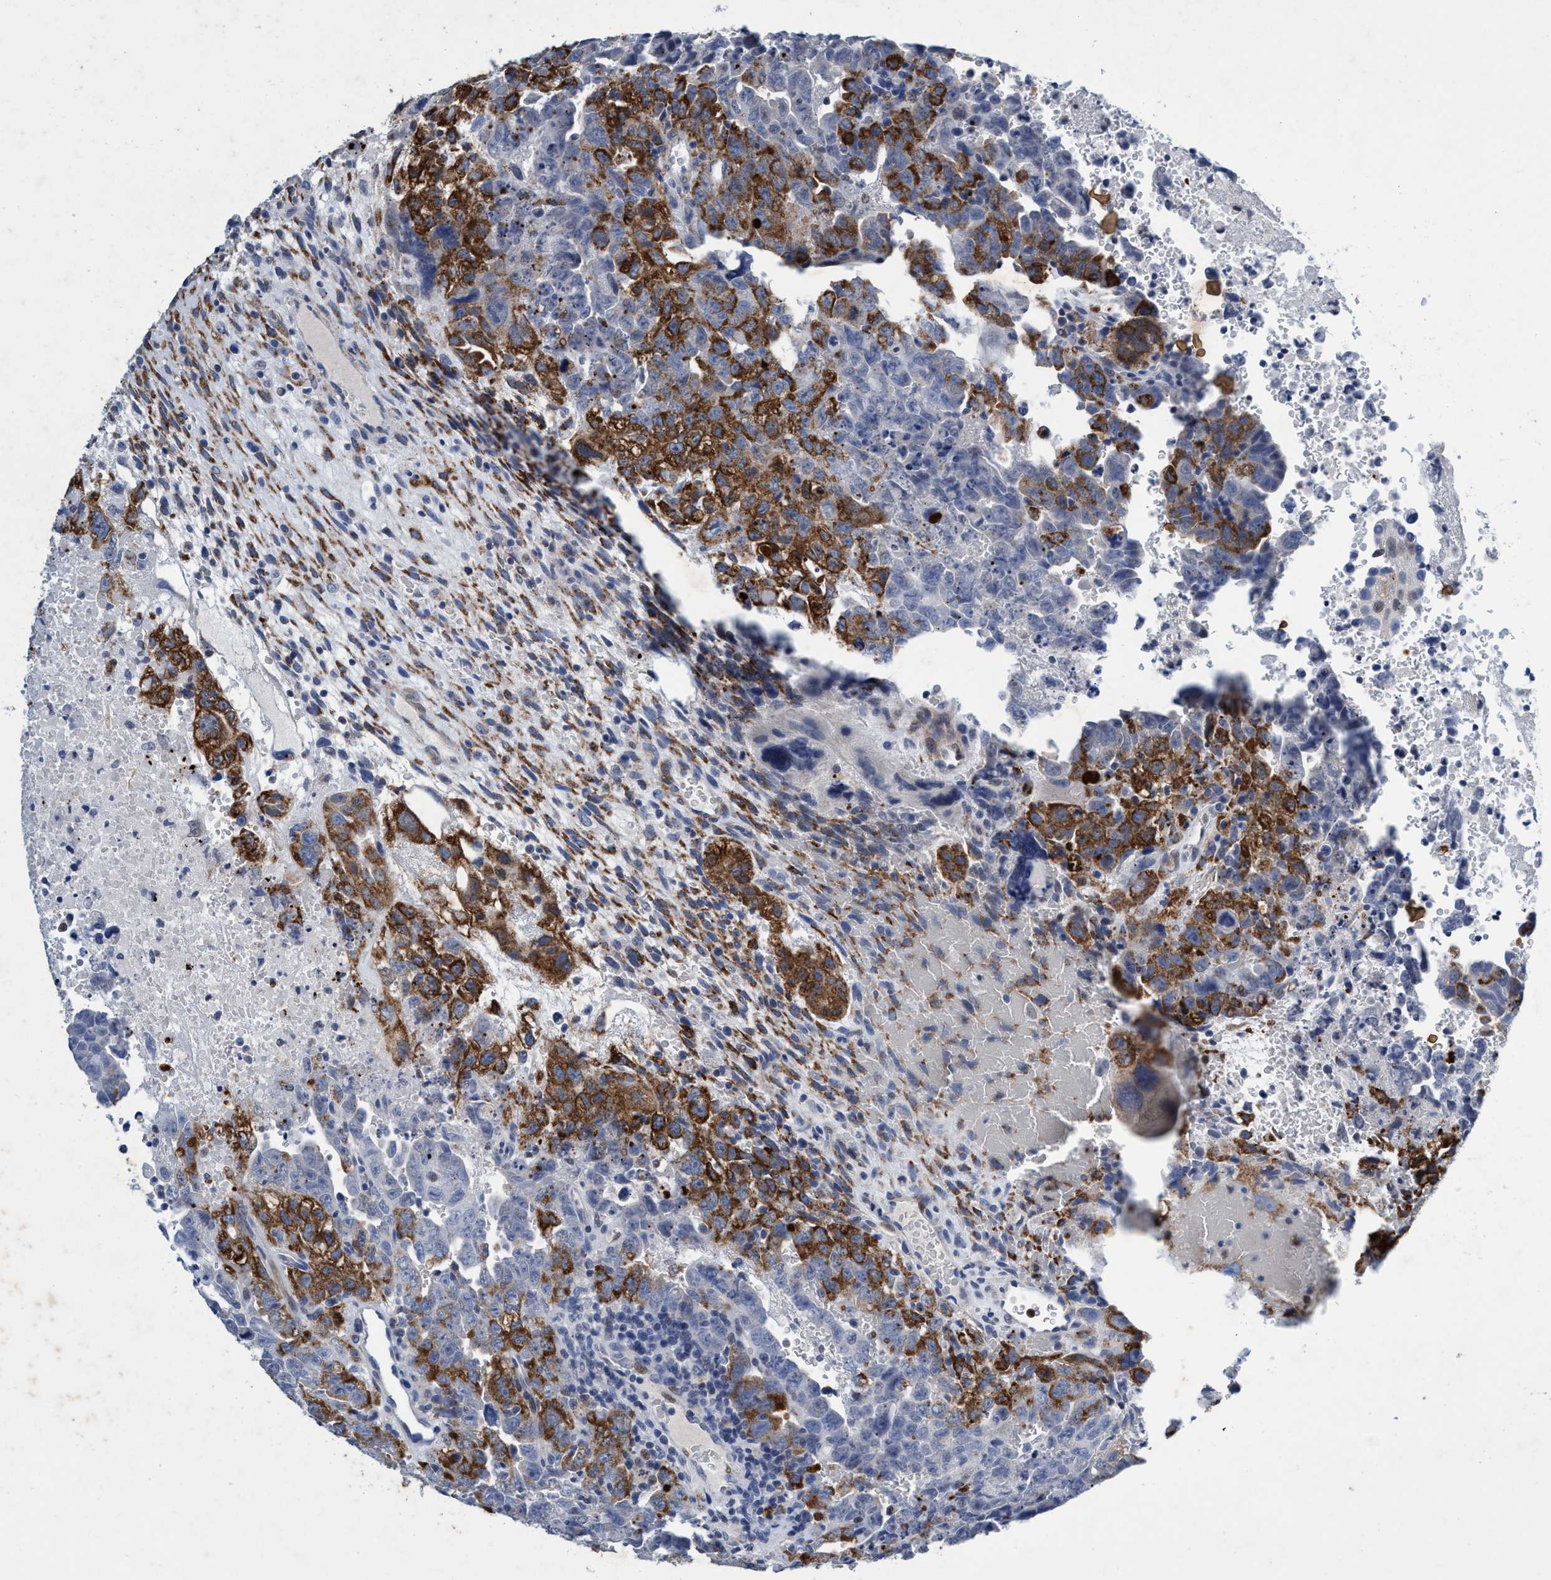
{"staining": {"intensity": "moderate", "quantity": "25%-75%", "location": "cytoplasmic/membranous"}, "tissue": "testis cancer", "cell_type": "Tumor cells", "image_type": "cancer", "snomed": [{"axis": "morphology", "description": "Carcinoma, Embryonal, NOS"}, {"axis": "topography", "description": "Testis"}], "caption": "This photomicrograph shows testis cancer stained with IHC to label a protein in brown. The cytoplasmic/membranous of tumor cells show moderate positivity for the protein. Nuclei are counter-stained blue.", "gene": "GRB14", "patient": {"sex": "male", "age": 28}}